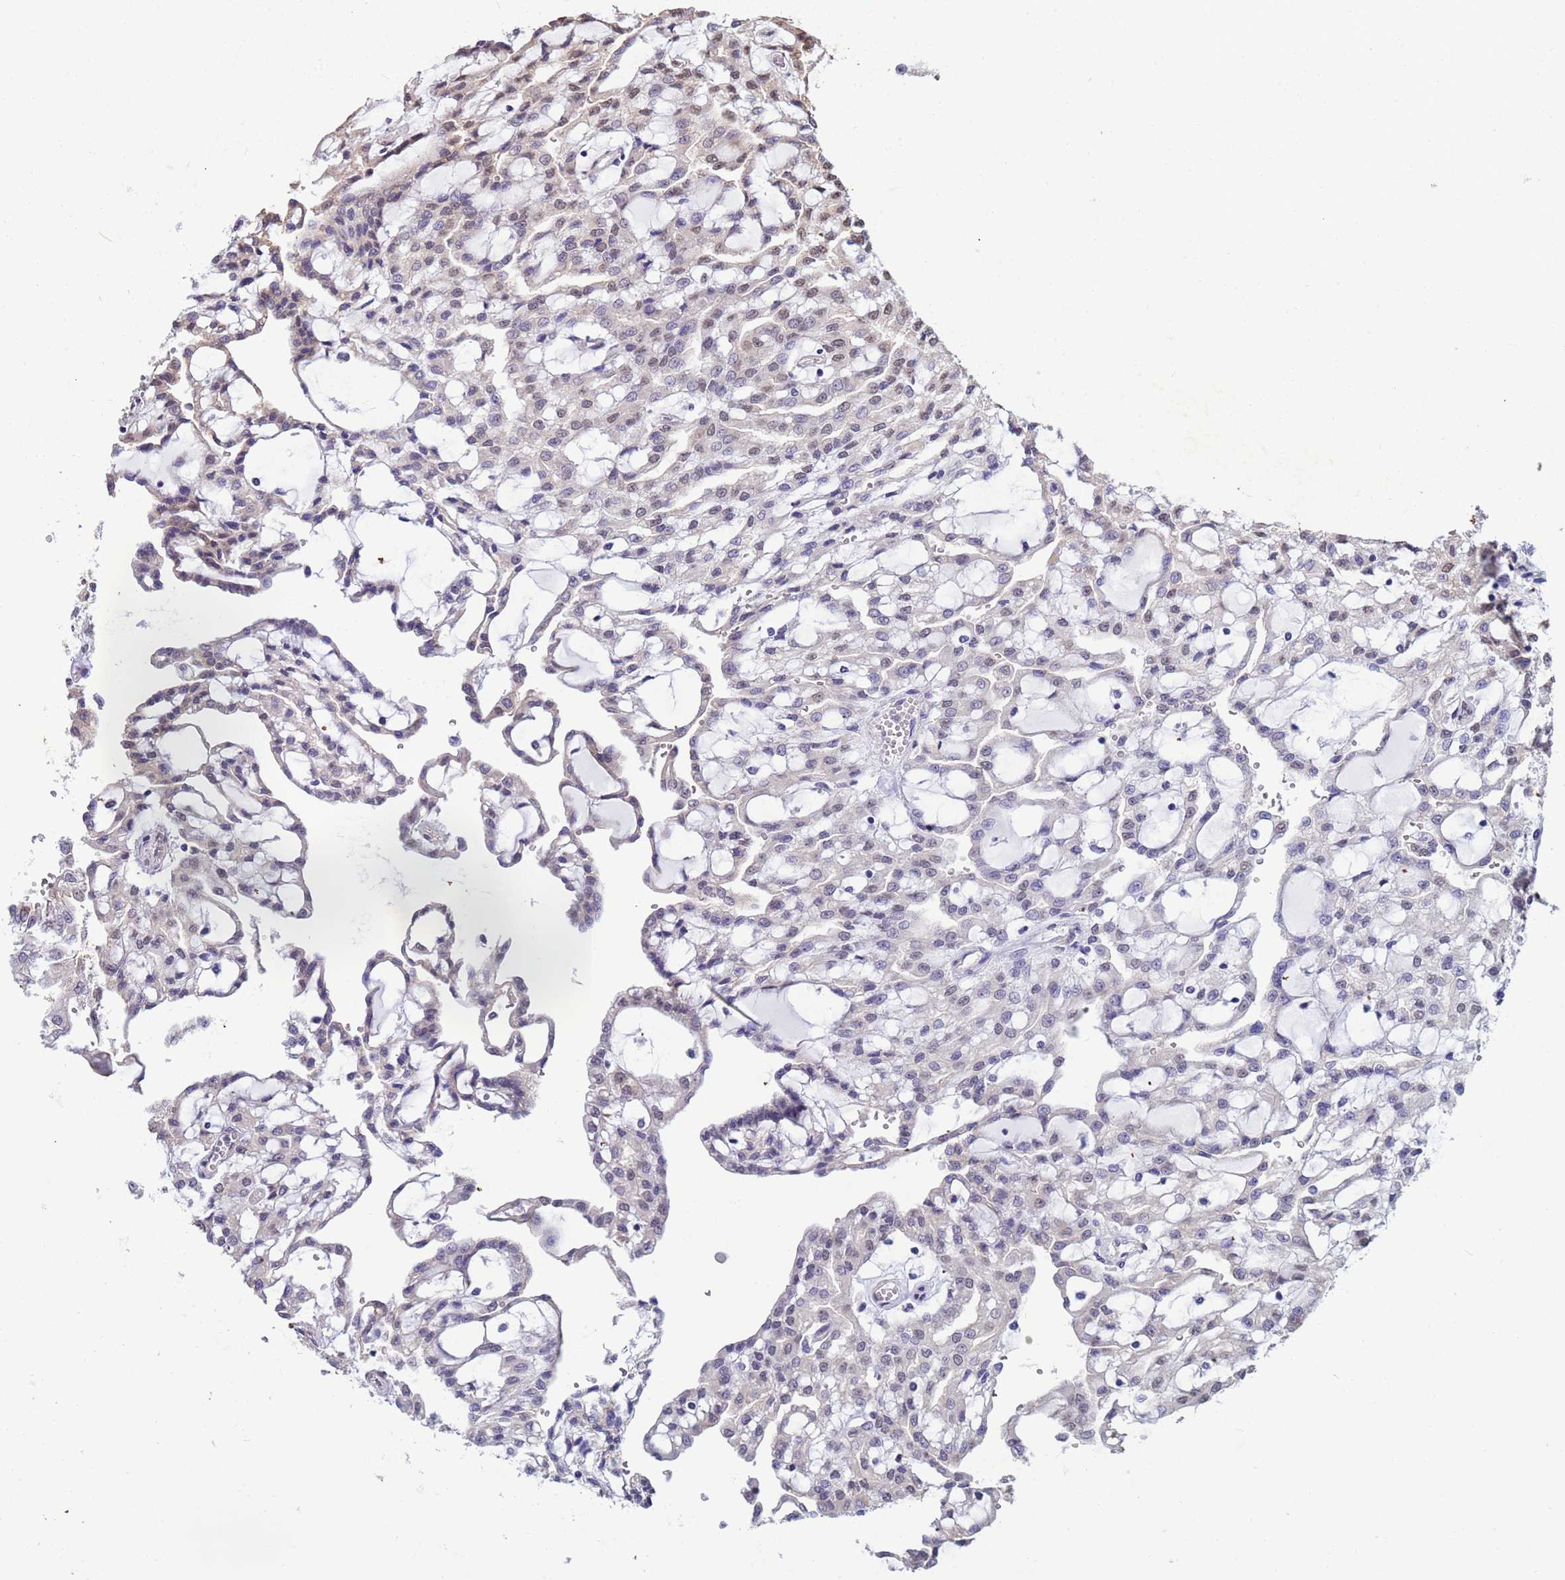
{"staining": {"intensity": "negative", "quantity": "none", "location": "none"}, "tissue": "renal cancer", "cell_type": "Tumor cells", "image_type": "cancer", "snomed": [{"axis": "morphology", "description": "Adenocarcinoma, NOS"}, {"axis": "topography", "description": "Kidney"}], "caption": "The histopathology image shows no staining of tumor cells in renal cancer.", "gene": "TRIP6", "patient": {"sex": "male", "age": 63}}